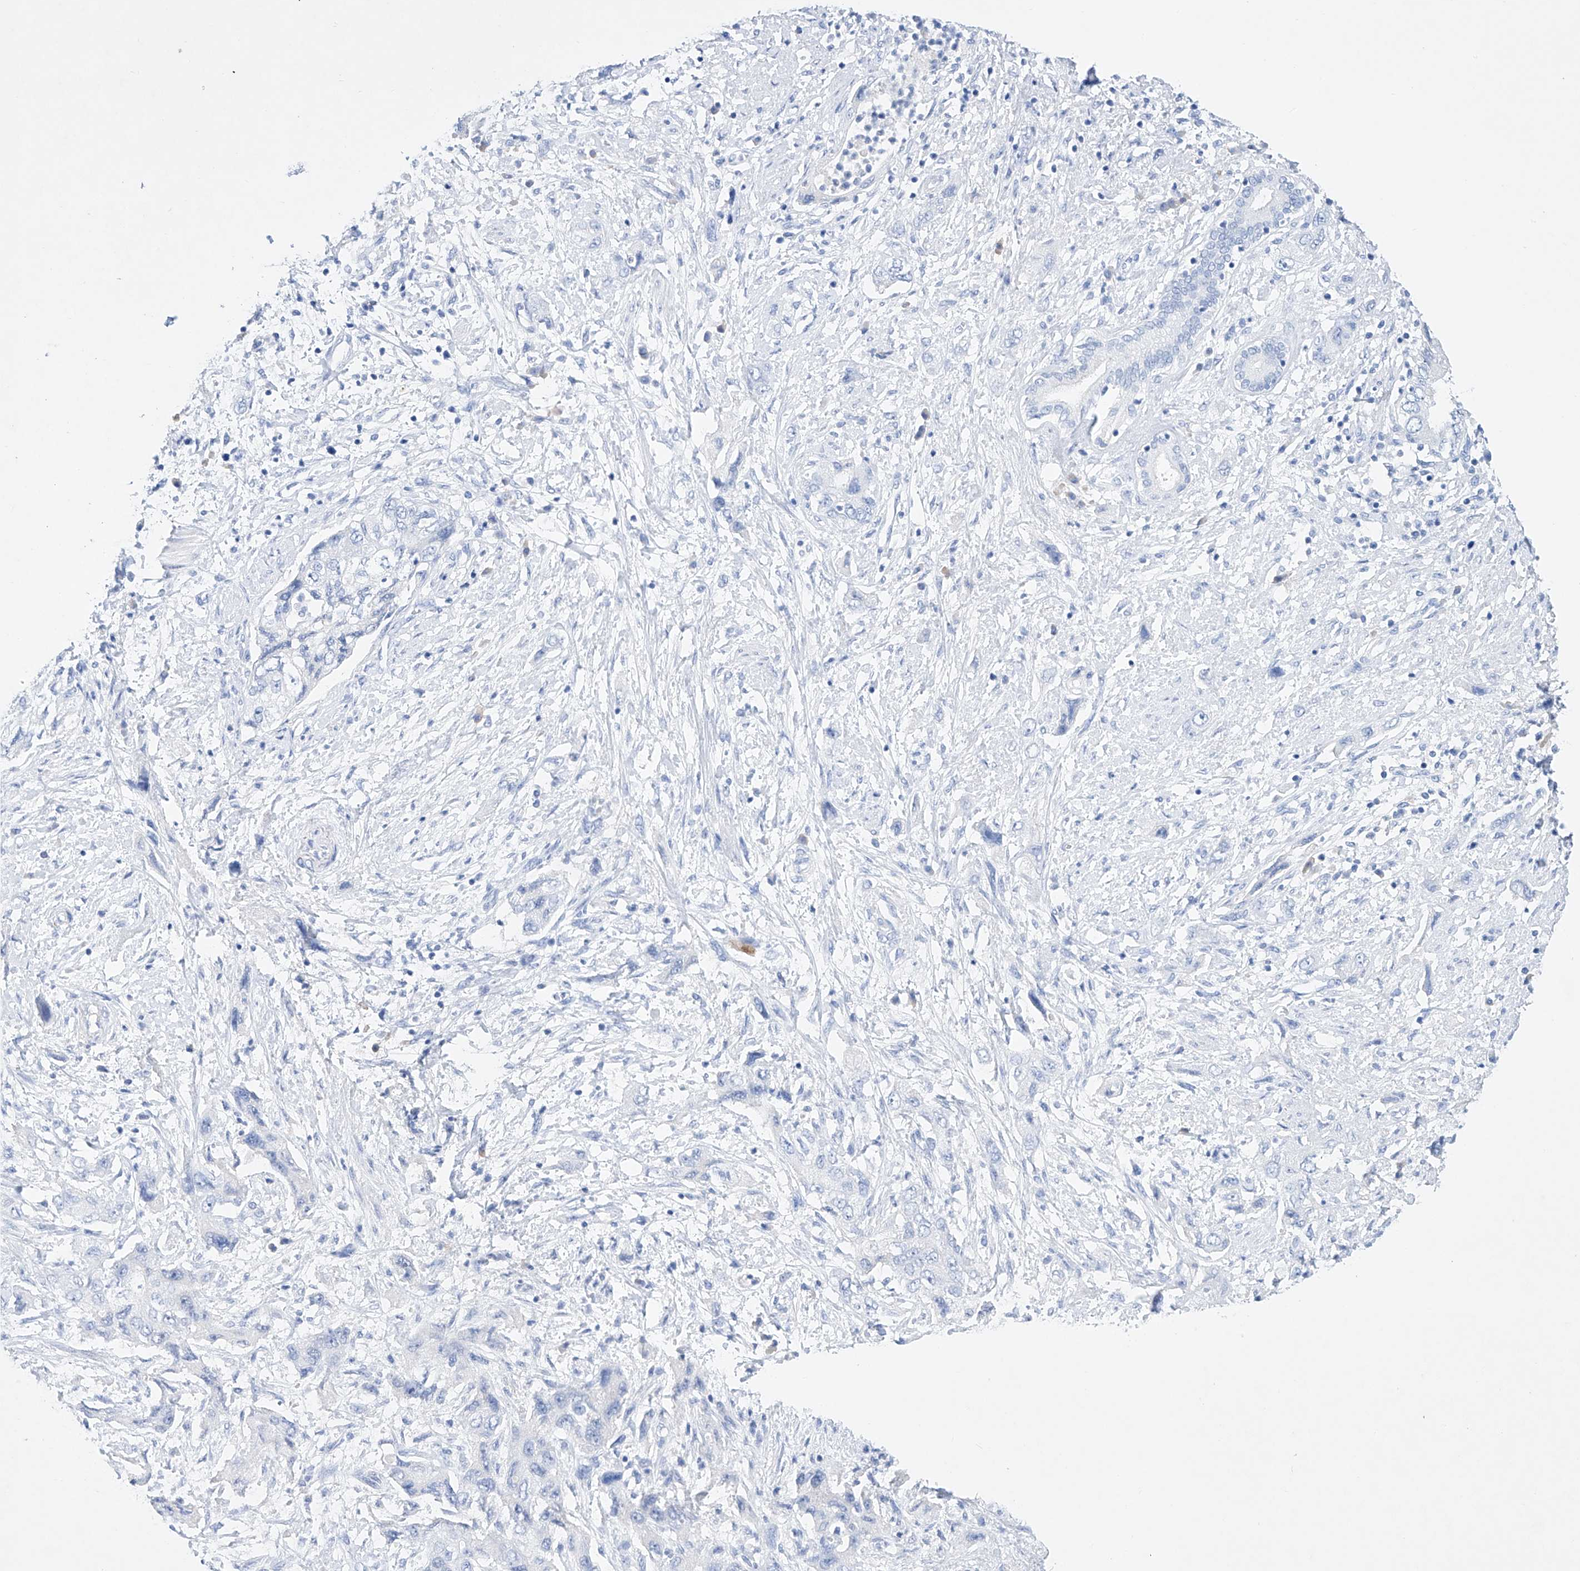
{"staining": {"intensity": "negative", "quantity": "none", "location": "none"}, "tissue": "pancreatic cancer", "cell_type": "Tumor cells", "image_type": "cancer", "snomed": [{"axis": "morphology", "description": "Adenocarcinoma, NOS"}, {"axis": "topography", "description": "Pancreas"}], "caption": "Tumor cells show no significant positivity in pancreatic adenocarcinoma. (DAB (3,3'-diaminobenzidine) IHC visualized using brightfield microscopy, high magnification).", "gene": "LURAP1", "patient": {"sex": "female", "age": 73}}